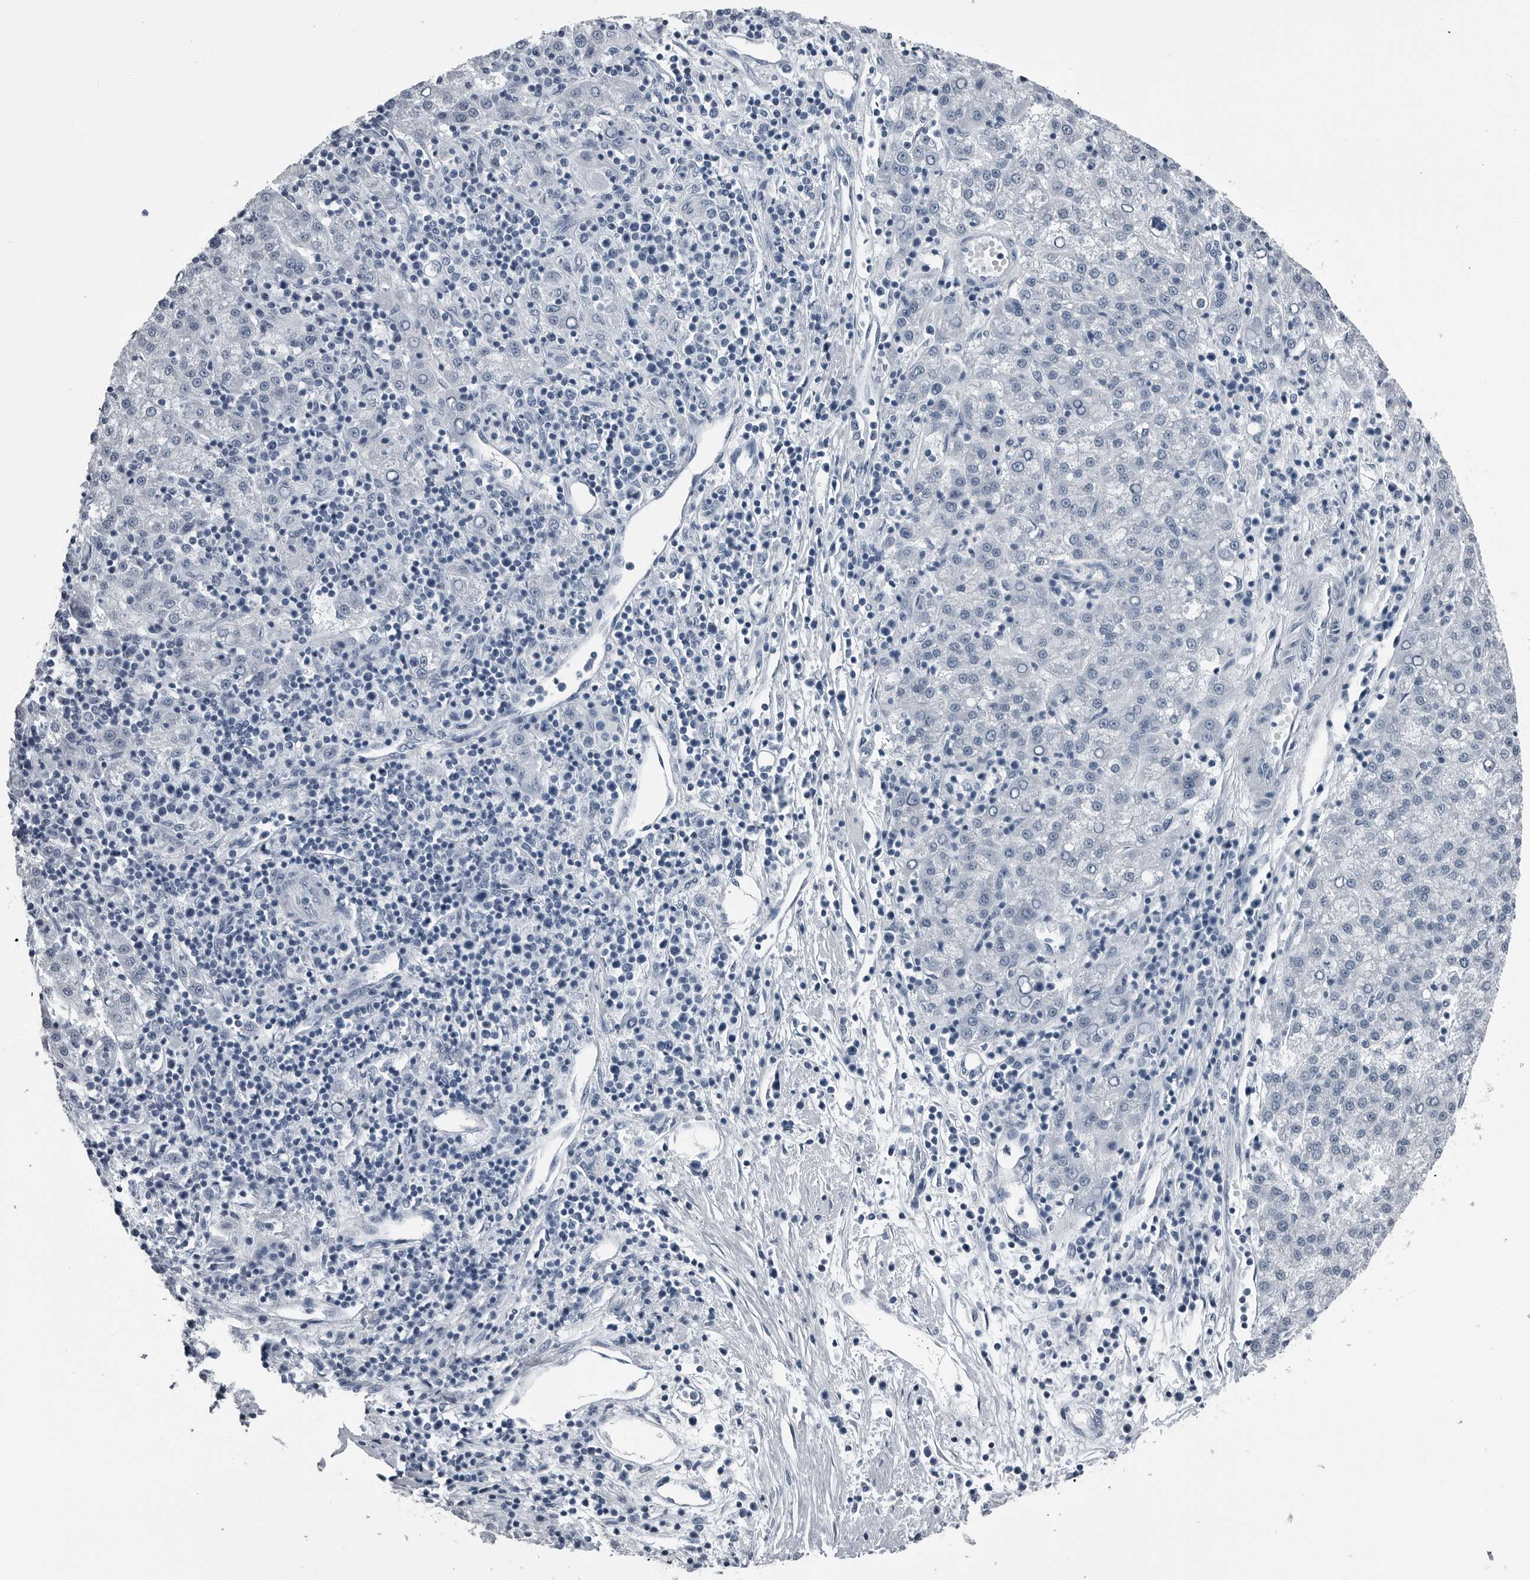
{"staining": {"intensity": "negative", "quantity": "none", "location": "none"}, "tissue": "liver cancer", "cell_type": "Tumor cells", "image_type": "cancer", "snomed": [{"axis": "morphology", "description": "Carcinoma, Hepatocellular, NOS"}, {"axis": "topography", "description": "Liver"}], "caption": "Protein analysis of hepatocellular carcinoma (liver) demonstrates no significant expression in tumor cells. (IHC, brightfield microscopy, high magnification).", "gene": "SPINK1", "patient": {"sex": "female", "age": 58}}